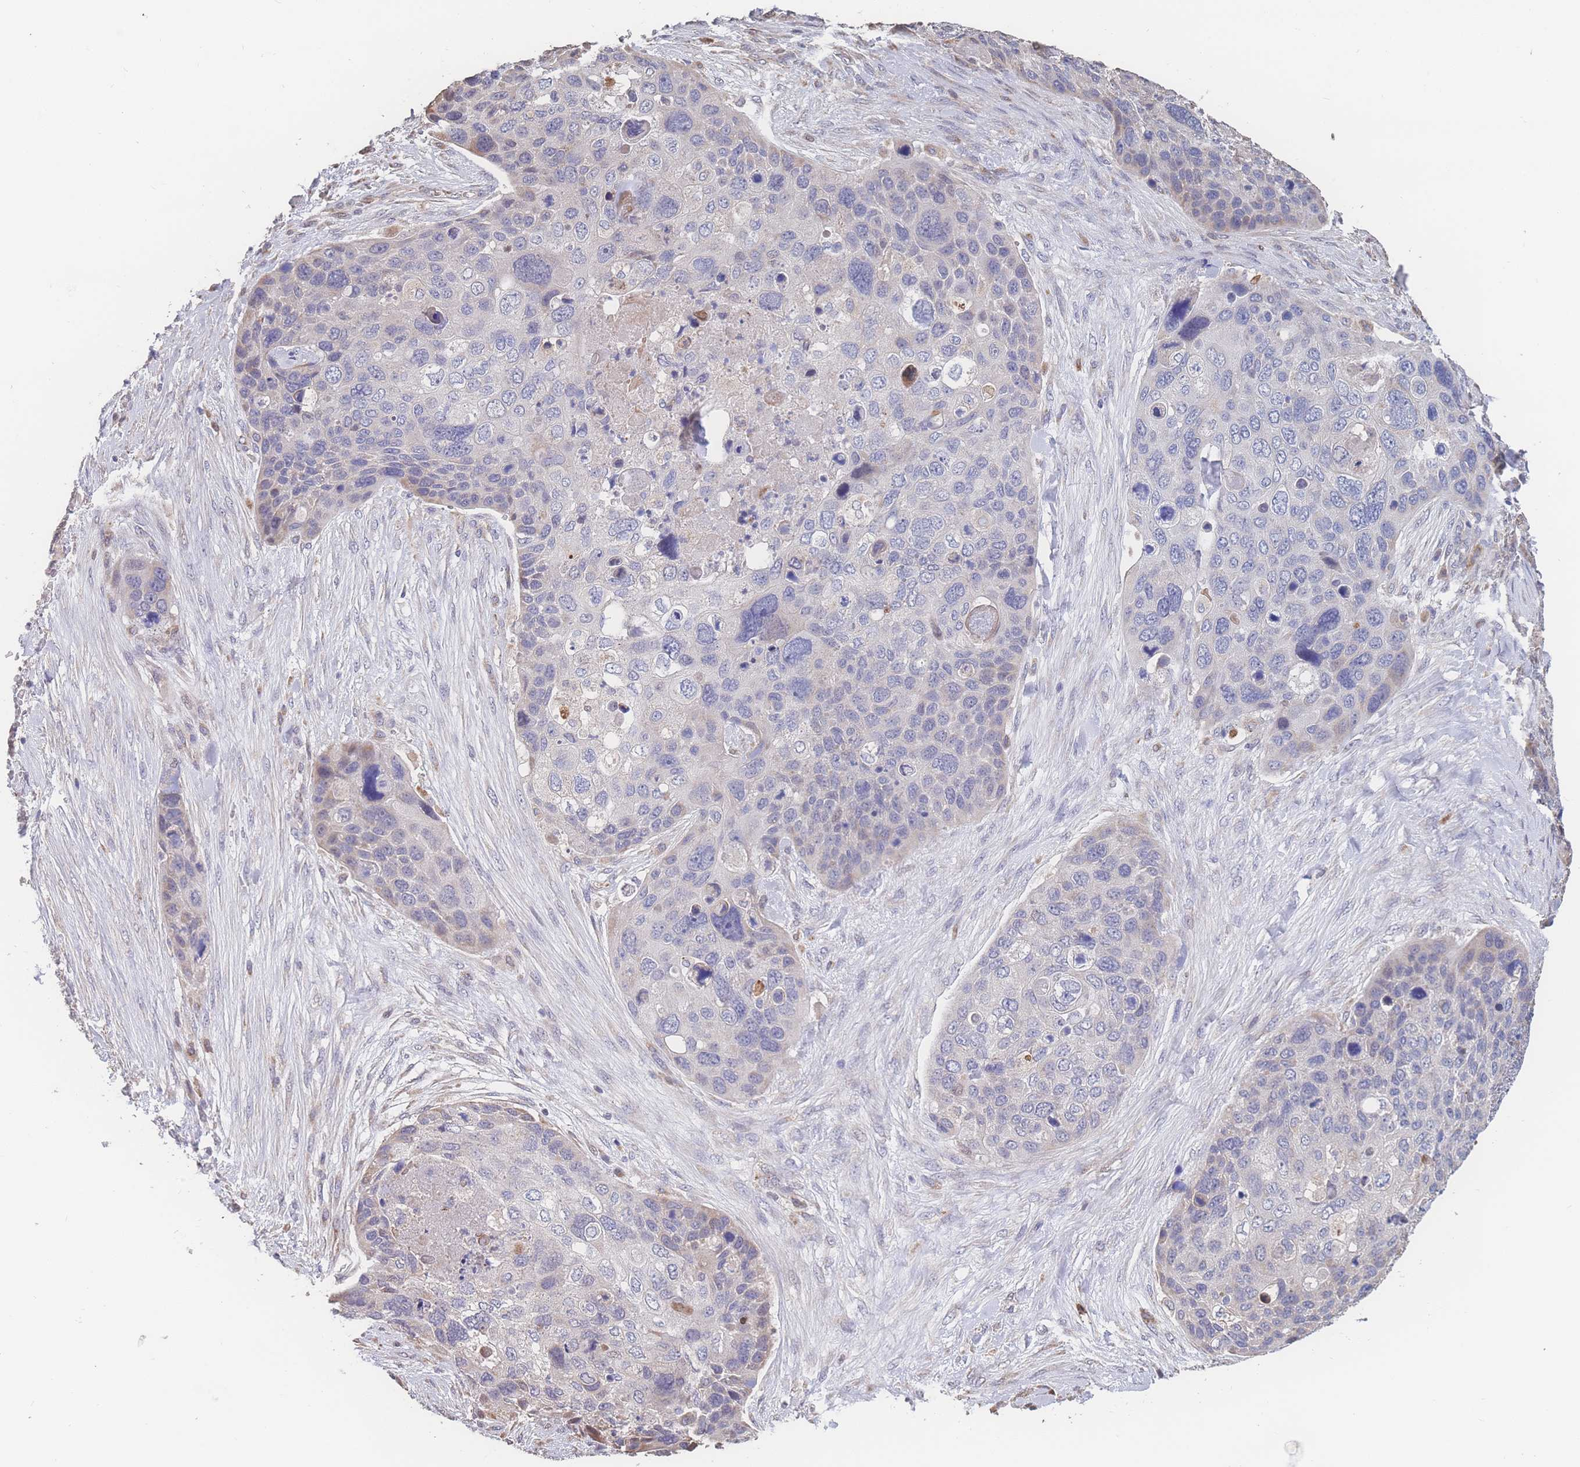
{"staining": {"intensity": "negative", "quantity": "none", "location": "none"}, "tissue": "skin cancer", "cell_type": "Tumor cells", "image_type": "cancer", "snomed": [{"axis": "morphology", "description": "Basal cell carcinoma"}, {"axis": "topography", "description": "Skin"}], "caption": "Immunohistochemistry histopathology image of human skin basal cell carcinoma stained for a protein (brown), which displays no expression in tumor cells.", "gene": "SGSM3", "patient": {"sex": "female", "age": 74}}